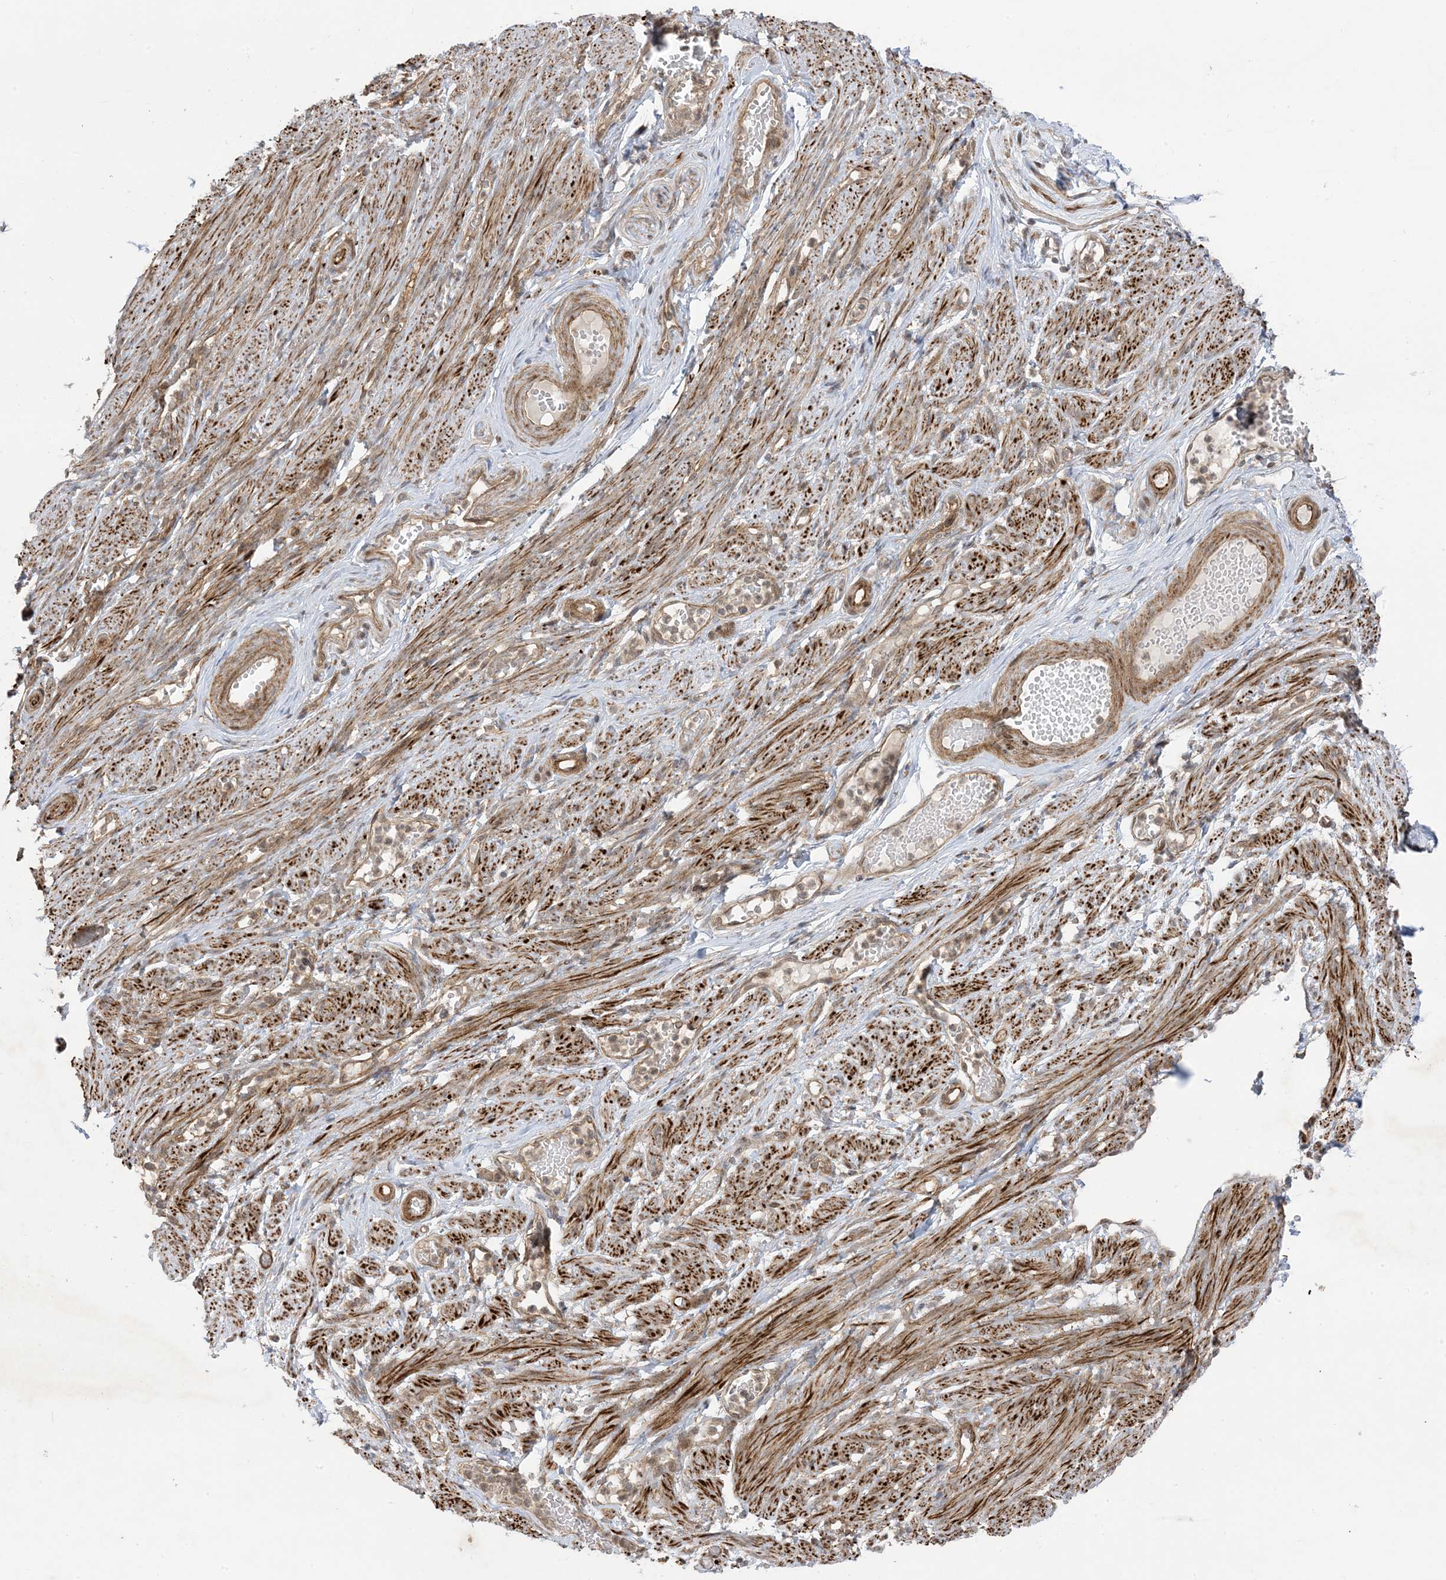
{"staining": {"intensity": "moderate", "quantity": "<25%", "location": "cytoplasmic/membranous"}, "tissue": "adipose tissue", "cell_type": "Adipocytes", "image_type": "normal", "snomed": [{"axis": "morphology", "description": "Normal tissue, NOS"}, {"axis": "topography", "description": "Smooth muscle"}, {"axis": "topography", "description": "Peripheral nerve tissue"}], "caption": "High-magnification brightfield microscopy of unremarkable adipose tissue stained with DAB (3,3'-diaminobenzidine) (brown) and counterstained with hematoxylin (blue). adipocytes exhibit moderate cytoplasmic/membranous staining is identified in approximately<25% of cells.", "gene": "SOGA3", "patient": {"sex": "female", "age": 39}}